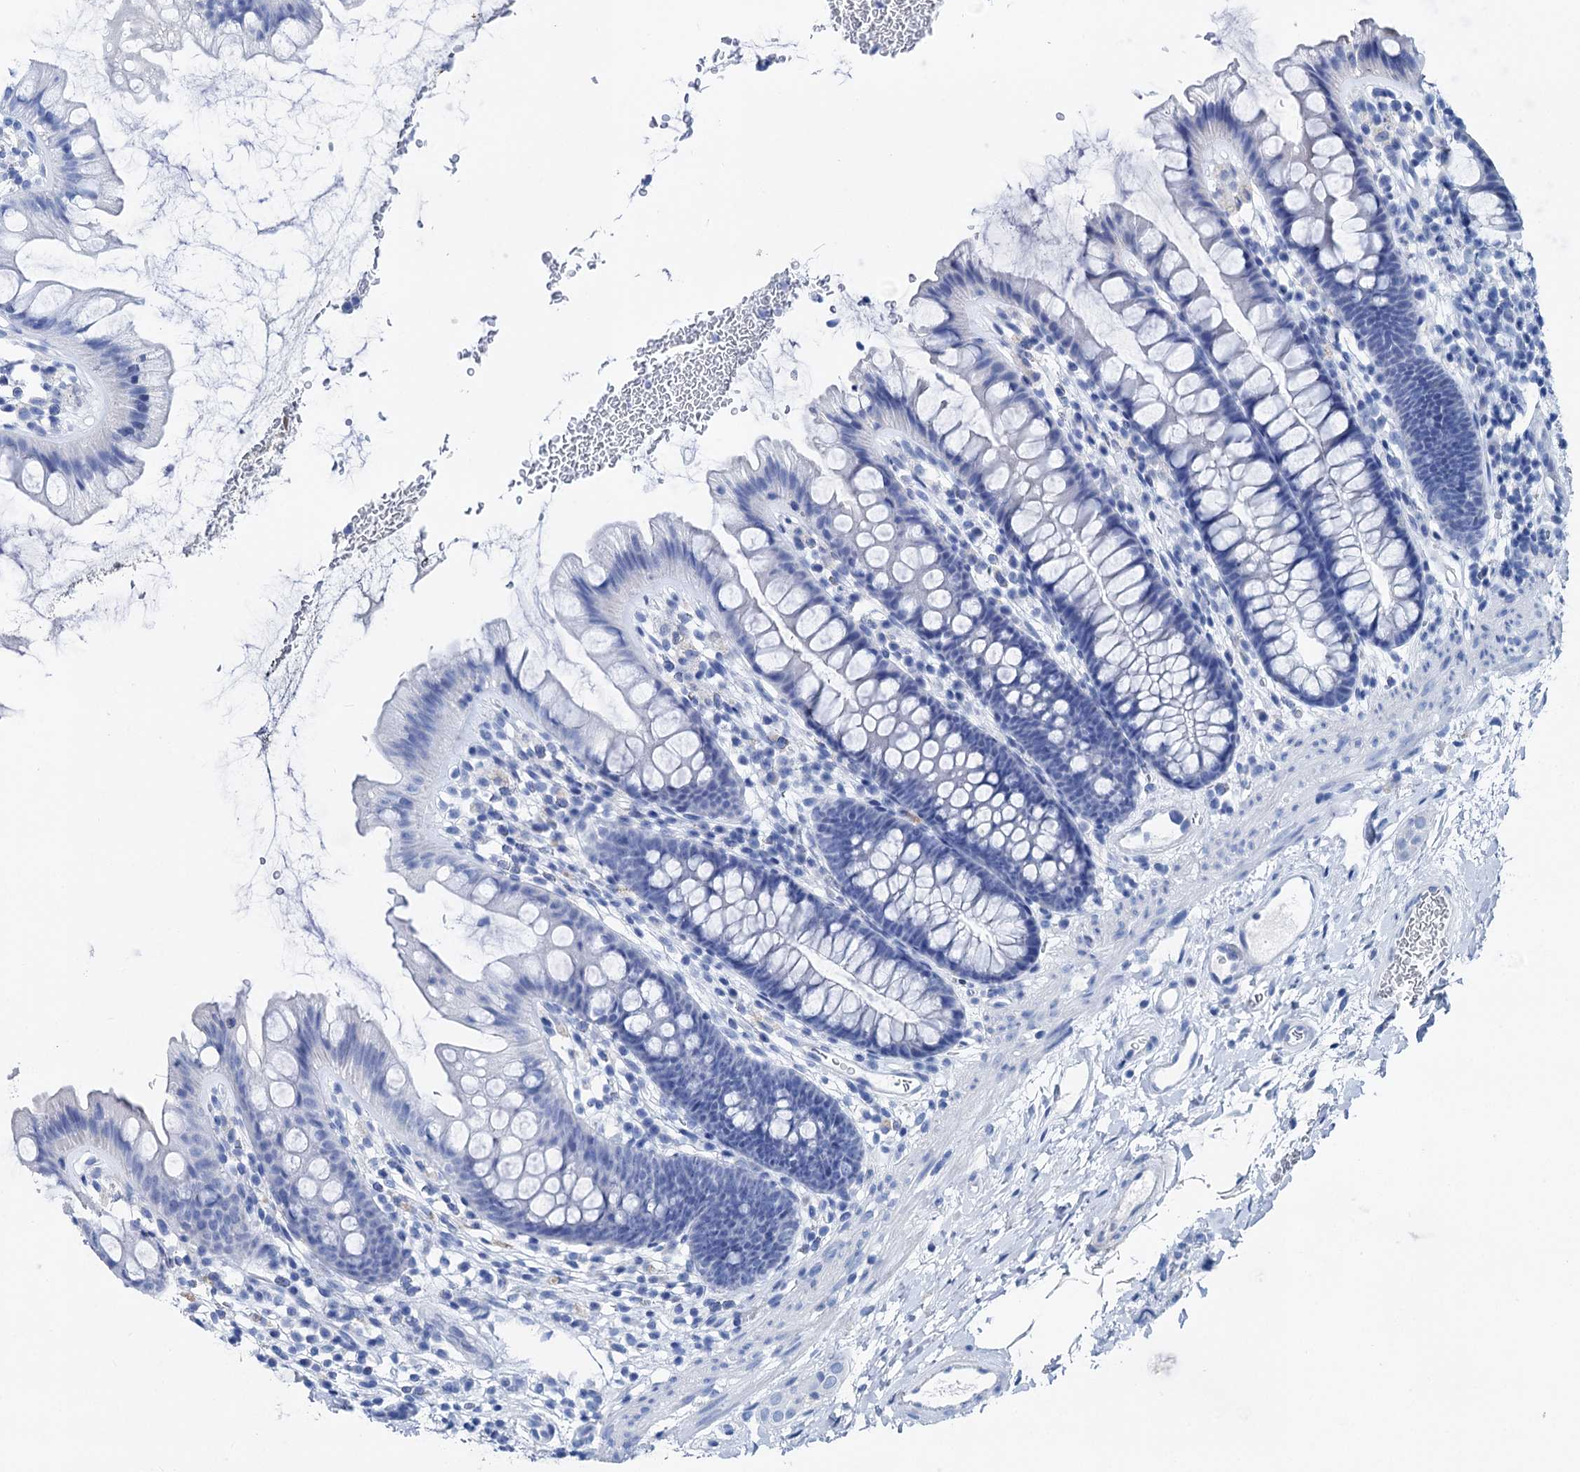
{"staining": {"intensity": "negative", "quantity": "none", "location": "none"}, "tissue": "colon", "cell_type": "Endothelial cells", "image_type": "normal", "snomed": [{"axis": "morphology", "description": "Normal tissue, NOS"}, {"axis": "topography", "description": "Colon"}], "caption": "An immunohistochemistry photomicrograph of benign colon is shown. There is no staining in endothelial cells of colon.", "gene": "BRINP1", "patient": {"sex": "female", "age": 62}}